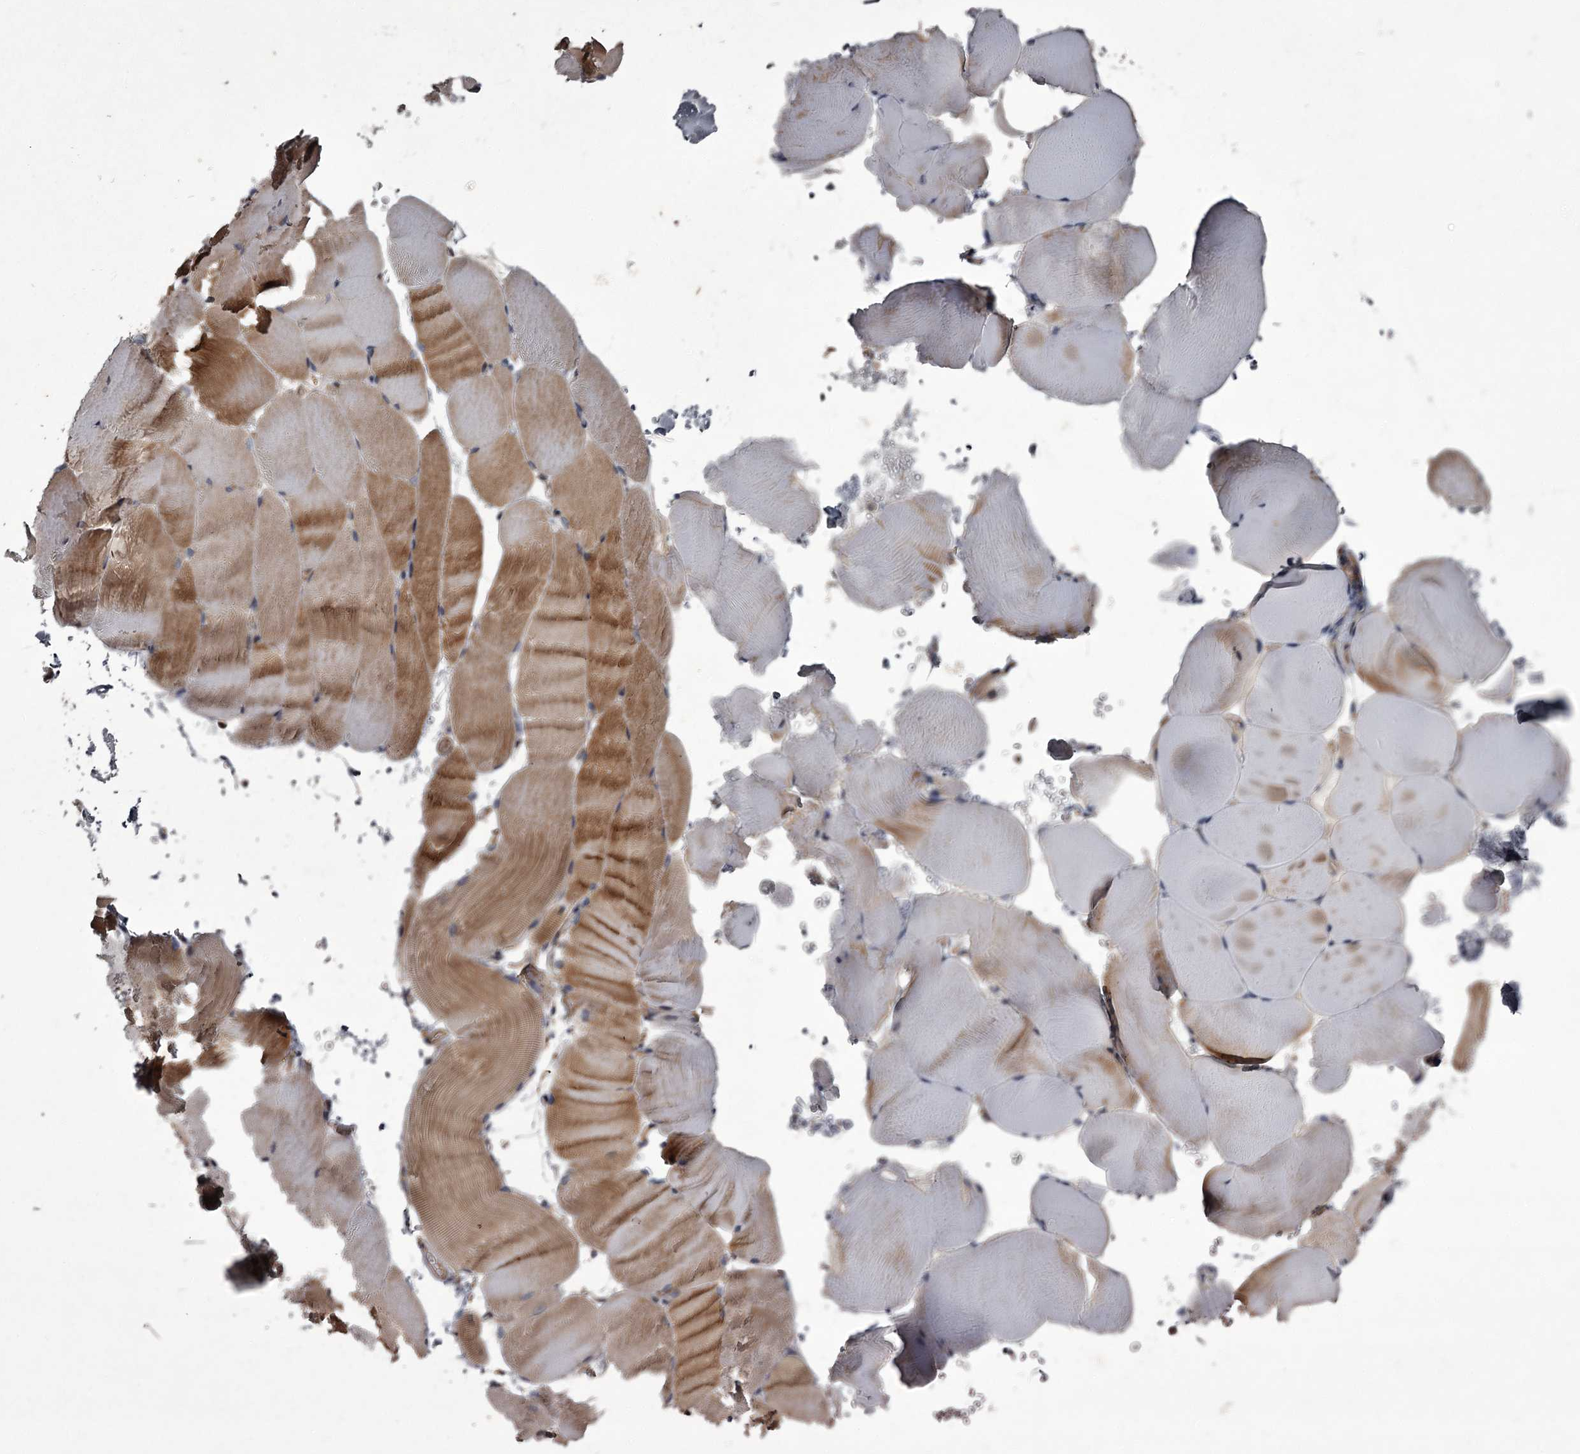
{"staining": {"intensity": "moderate", "quantity": "25%-75%", "location": "cytoplasmic/membranous"}, "tissue": "skeletal muscle", "cell_type": "Myocytes", "image_type": "normal", "snomed": [{"axis": "morphology", "description": "Normal tissue, NOS"}, {"axis": "topography", "description": "Skeletal muscle"}, {"axis": "topography", "description": "Parathyroid gland"}], "caption": "This histopathology image displays unremarkable skeletal muscle stained with immunohistochemistry (IHC) to label a protein in brown. The cytoplasmic/membranous of myocytes show moderate positivity for the protein. Nuclei are counter-stained blue.", "gene": "UNC93B1", "patient": {"sex": "female", "age": 37}}